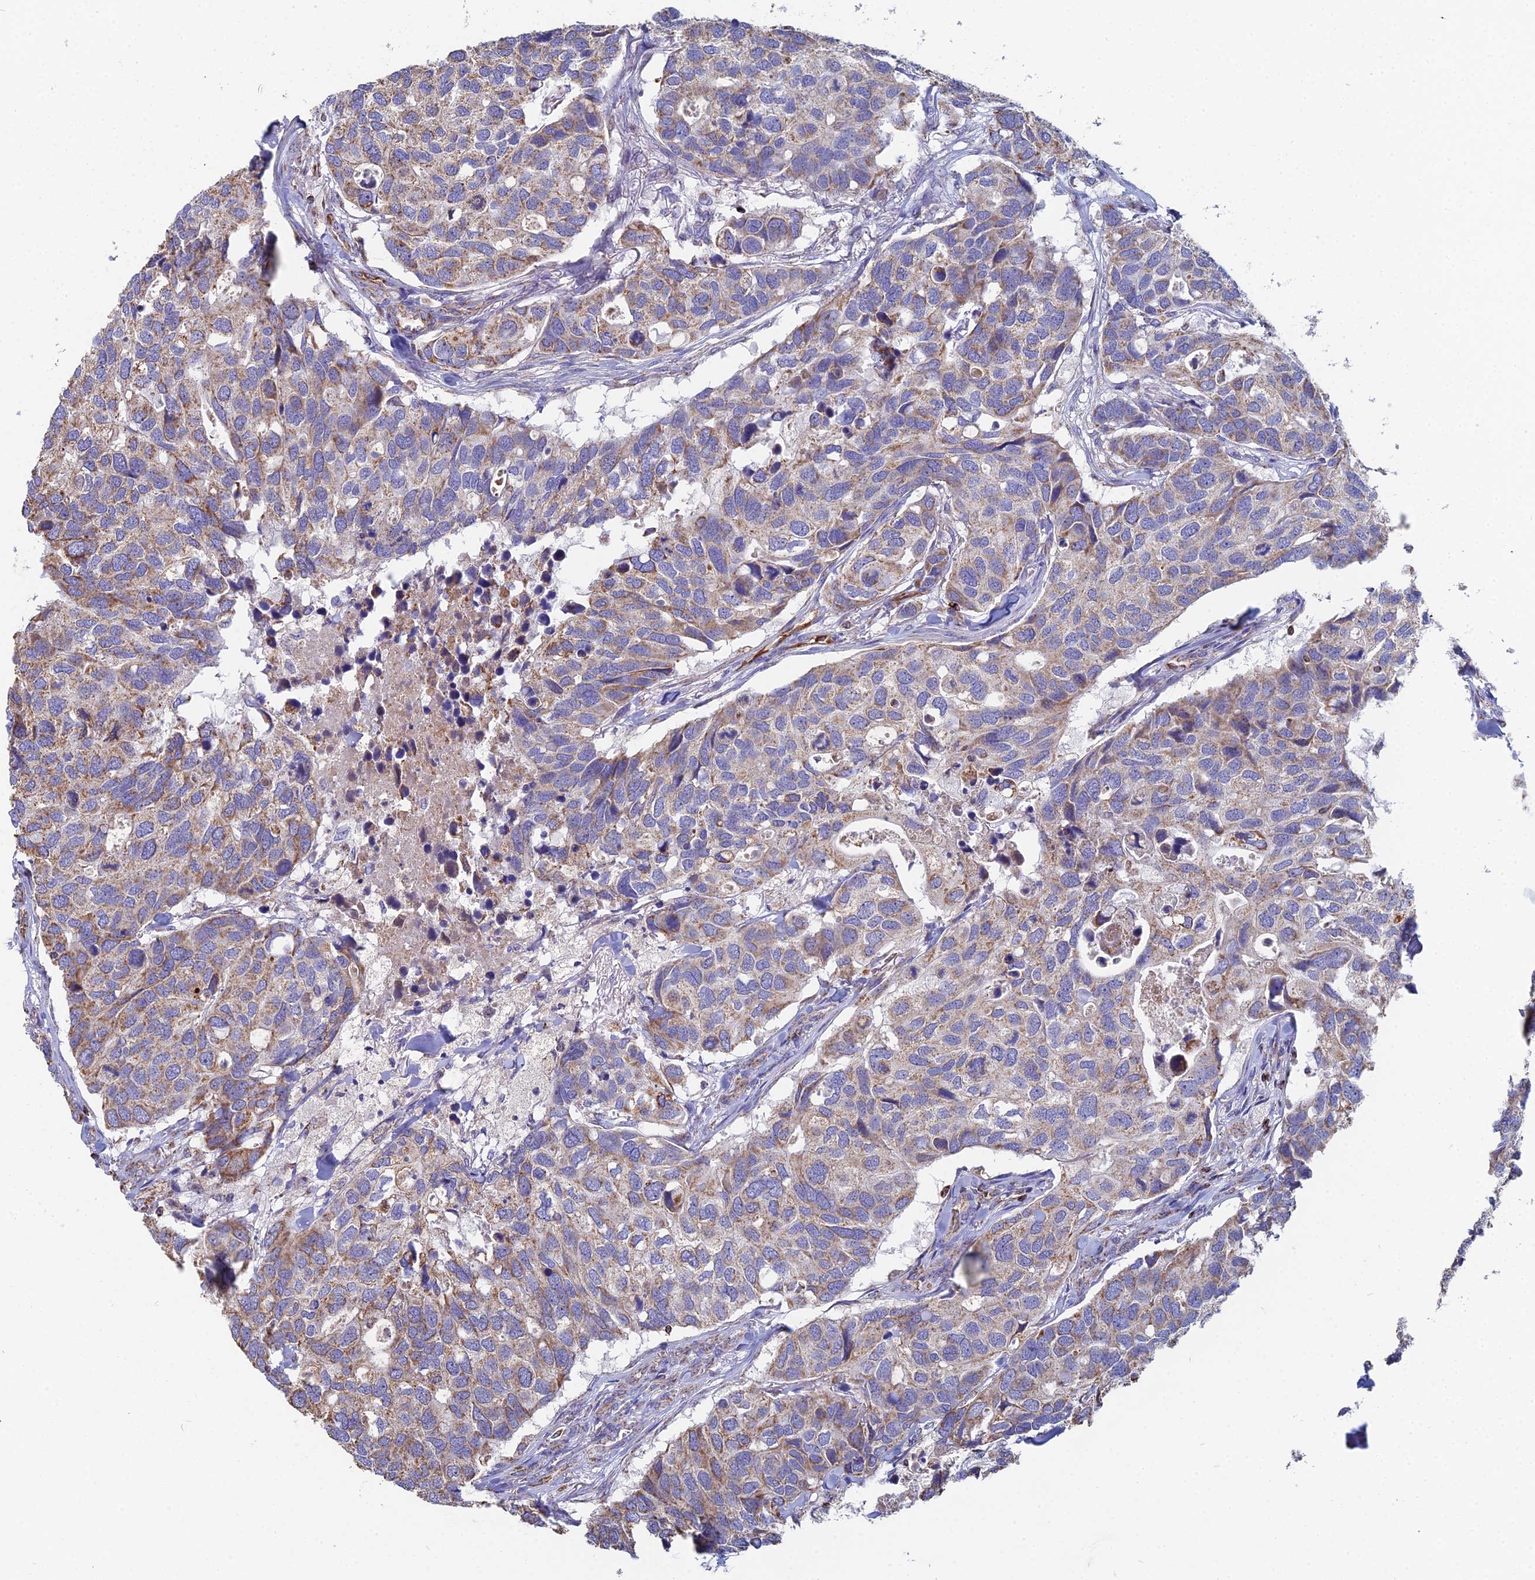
{"staining": {"intensity": "moderate", "quantity": "25%-75%", "location": "cytoplasmic/membranous"}, "tissue": "breast cancer", "cell_type": "Tumor cells", "image_type": "cancer", "snomed": [{"axis": "morphology", "description": "Duct carcinoma"}, {"axis": "topography", "description": "Breast"}], "caption": "A brown stain shows moderate cytoplasmic/membranous expression of a protein in human invasive ductal carcinoma (breast) tumor cells.", "gene": "SPOCK2", "patient": {"sex": "female", "age": 83}}